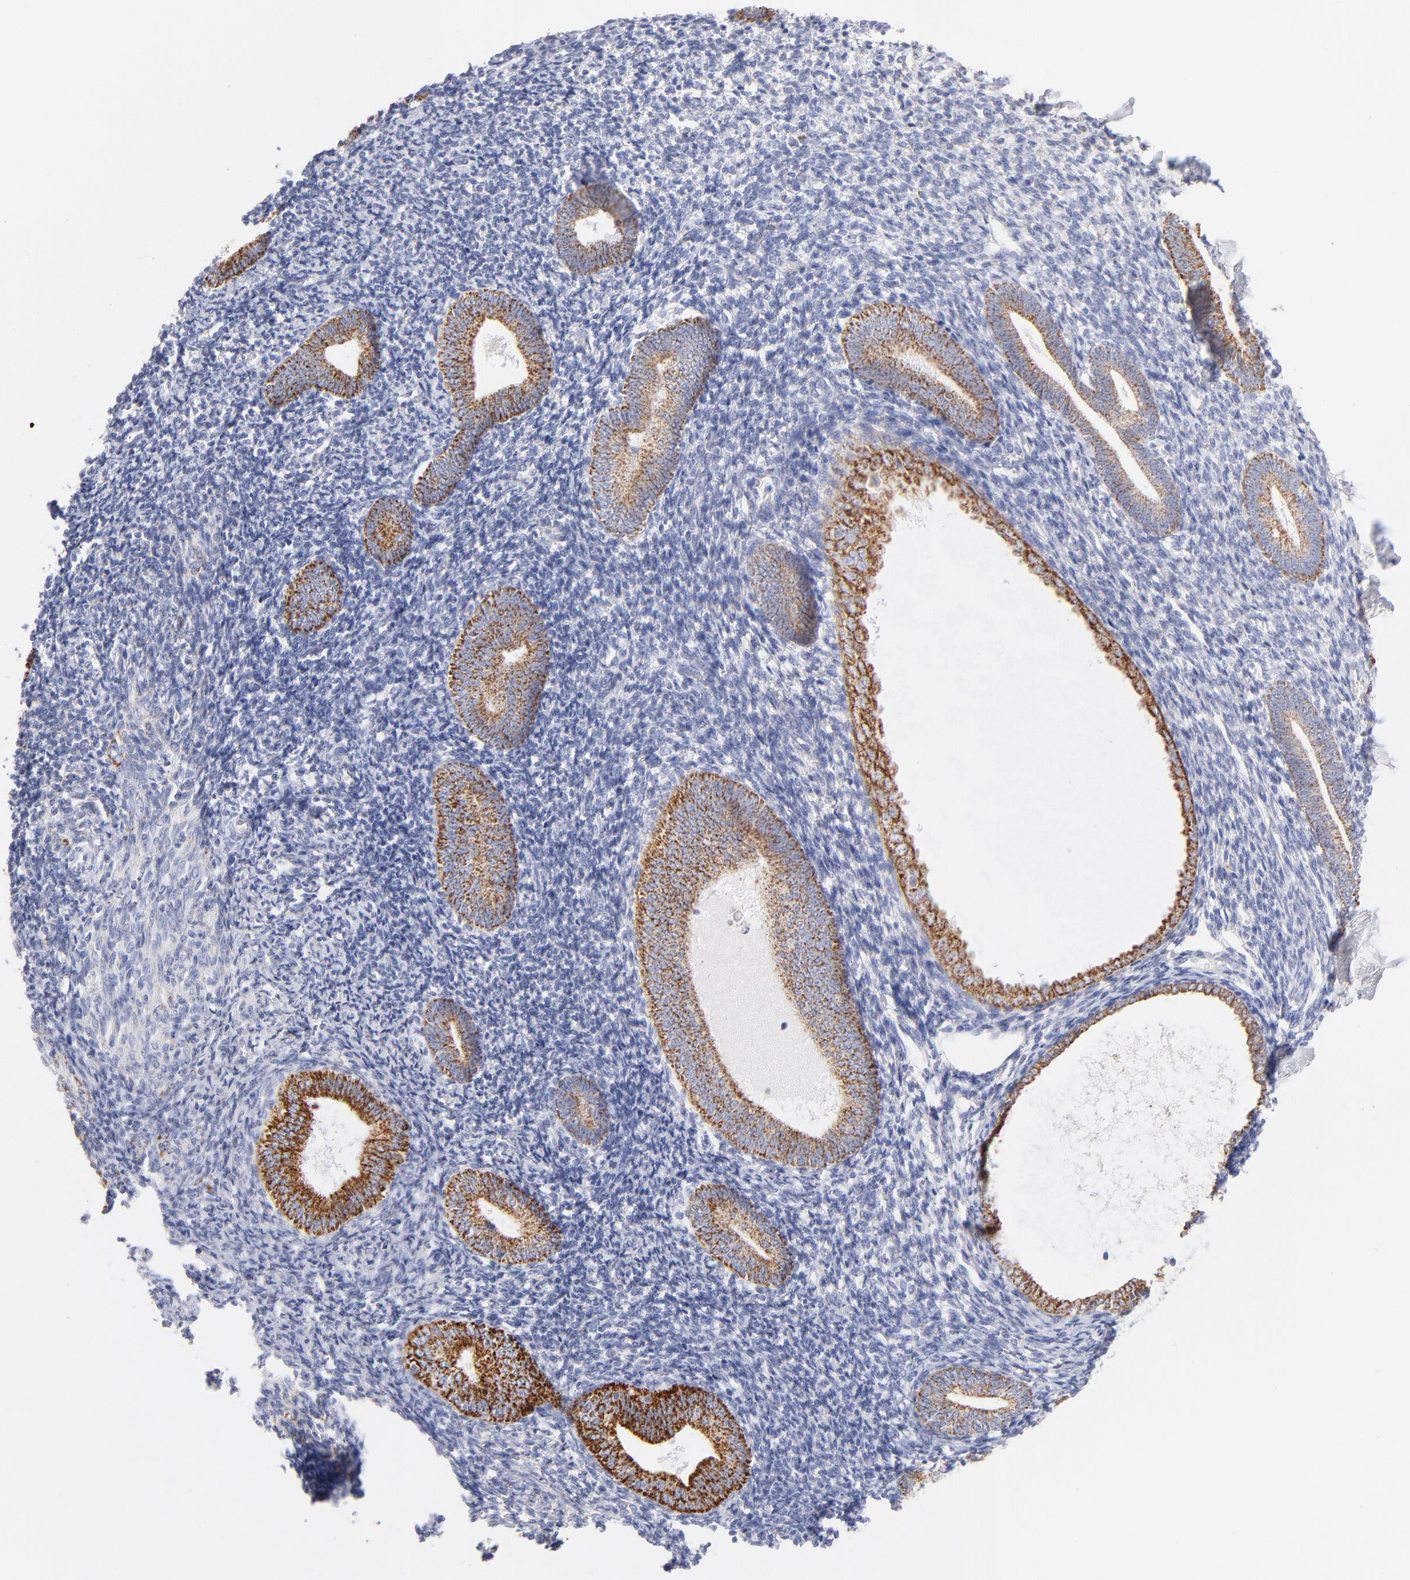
{"staining": {"intensity": "negative", "quantity": "none", "location": "none"}, "tissue": "endometrium", "cell_type": "Cells in endometrial stroma", "image_type": "normal", "snomed": [{"axis": "morphology", "description": "Normal tissue, NOS"}, {"axis": "topography", "description": "Endometrium"}], "caption": "The image exhibits no significant staining in cells in endometrial stroma of endometrium. (Stains: DAB (3,3'-diaminobenzidine) immunohistochemistry with hematoxylin counter stain, Microscopy: brightfield microscopy at high magnification).", "gene": "AIFM1", "patient": {"sex": "female", "age": 57}}